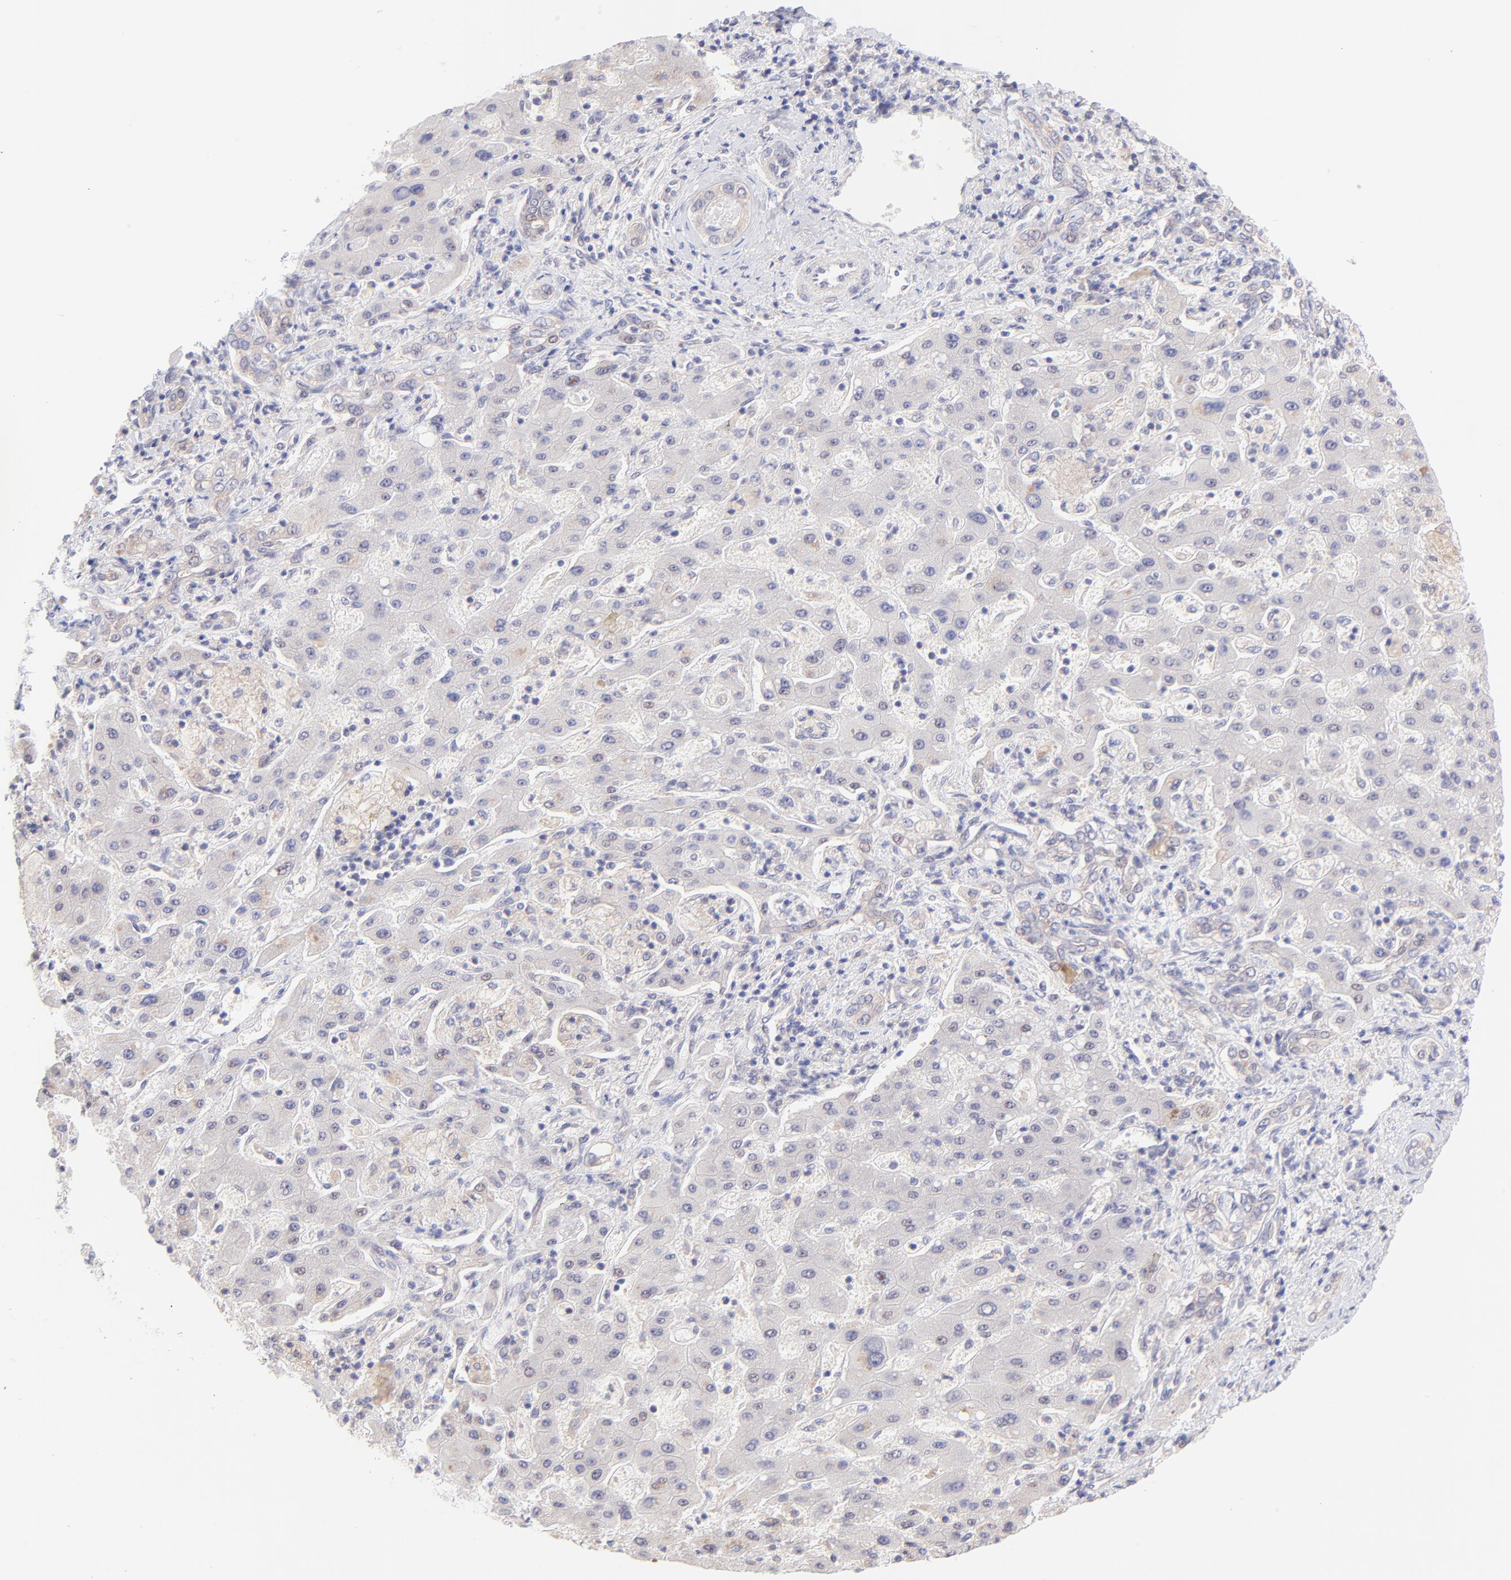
{"staining": {"intensity": "negative", "quantity": "none", "location": "none"}, "tissue": "liver cancer", "cell_type": "Tumor cells", "image_type": "cancer", "snomed": [{"axis": "morphology", "description": "Cholangiocarcinoma"}, {"axis": "topography", "description": "Liver"}], "caption": "This image is of cholangiocarcinoma (liver) stained with immunohistochemistry (IHC) to label a protein in brown with the nuclei are counter-stained blue. There is no expression in tumor cells.", "gene": "PBDC1", "patient": {"sex": "male", "age": 50}}